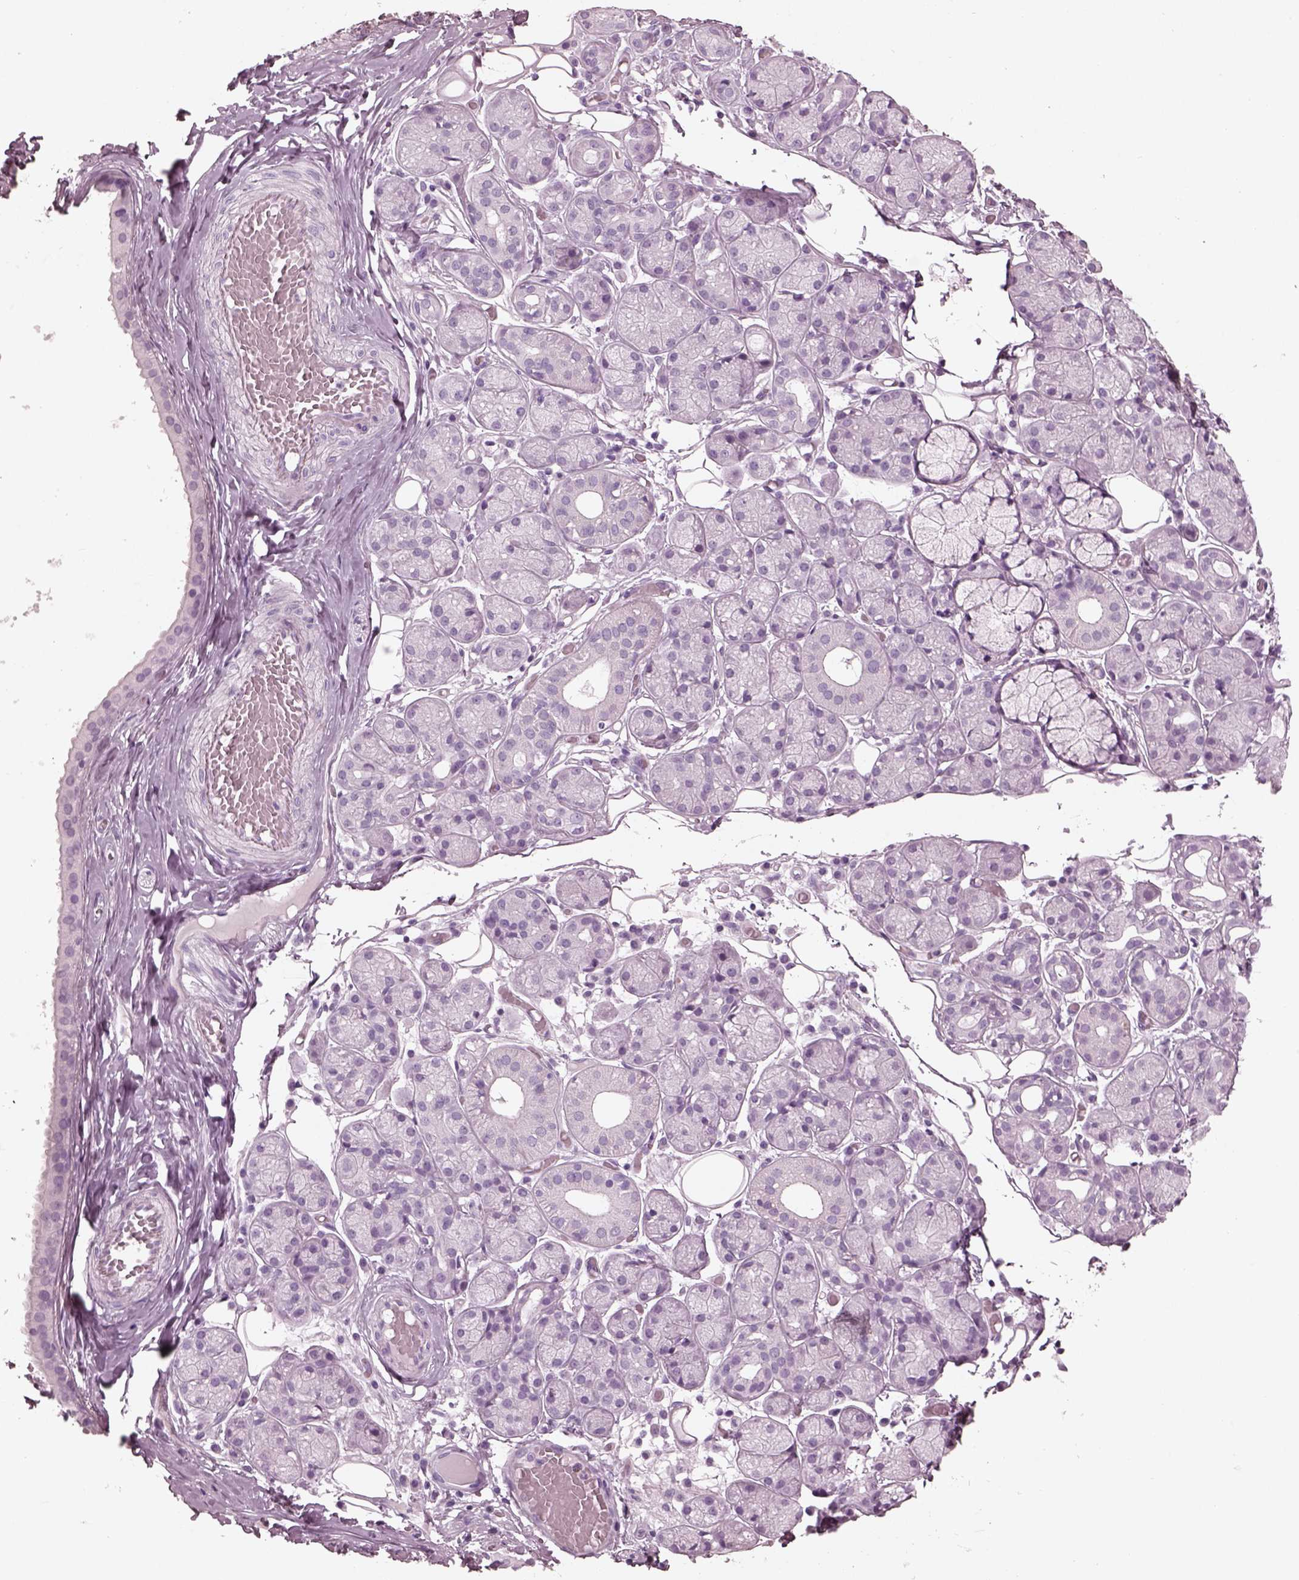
{"staining": {"intensity": "negative", "quantity": "none", "location": "none"}, "tissue": "salivary gland", "cell_type": "Glandular cells", "image_type": "normal", "snomed": [{"axis": "morphology", "description": "Normal tissue, NOS"}, {"axis": "topography", "description": "Salivary gland"}, {"axis": "topography", "description": "Peripheral nerve tissue"}], "caption": "High power microscopy image of an immunohistochemistry (IHC) micrograph of unremarkable salivary gland, revealing no significant positivity in glandular cells. (DAB immunohistochemistry (IHC) with hematoxylin counter stain).", "gene": "FABP9", "patient": {"sex": "male", "age": 71}}